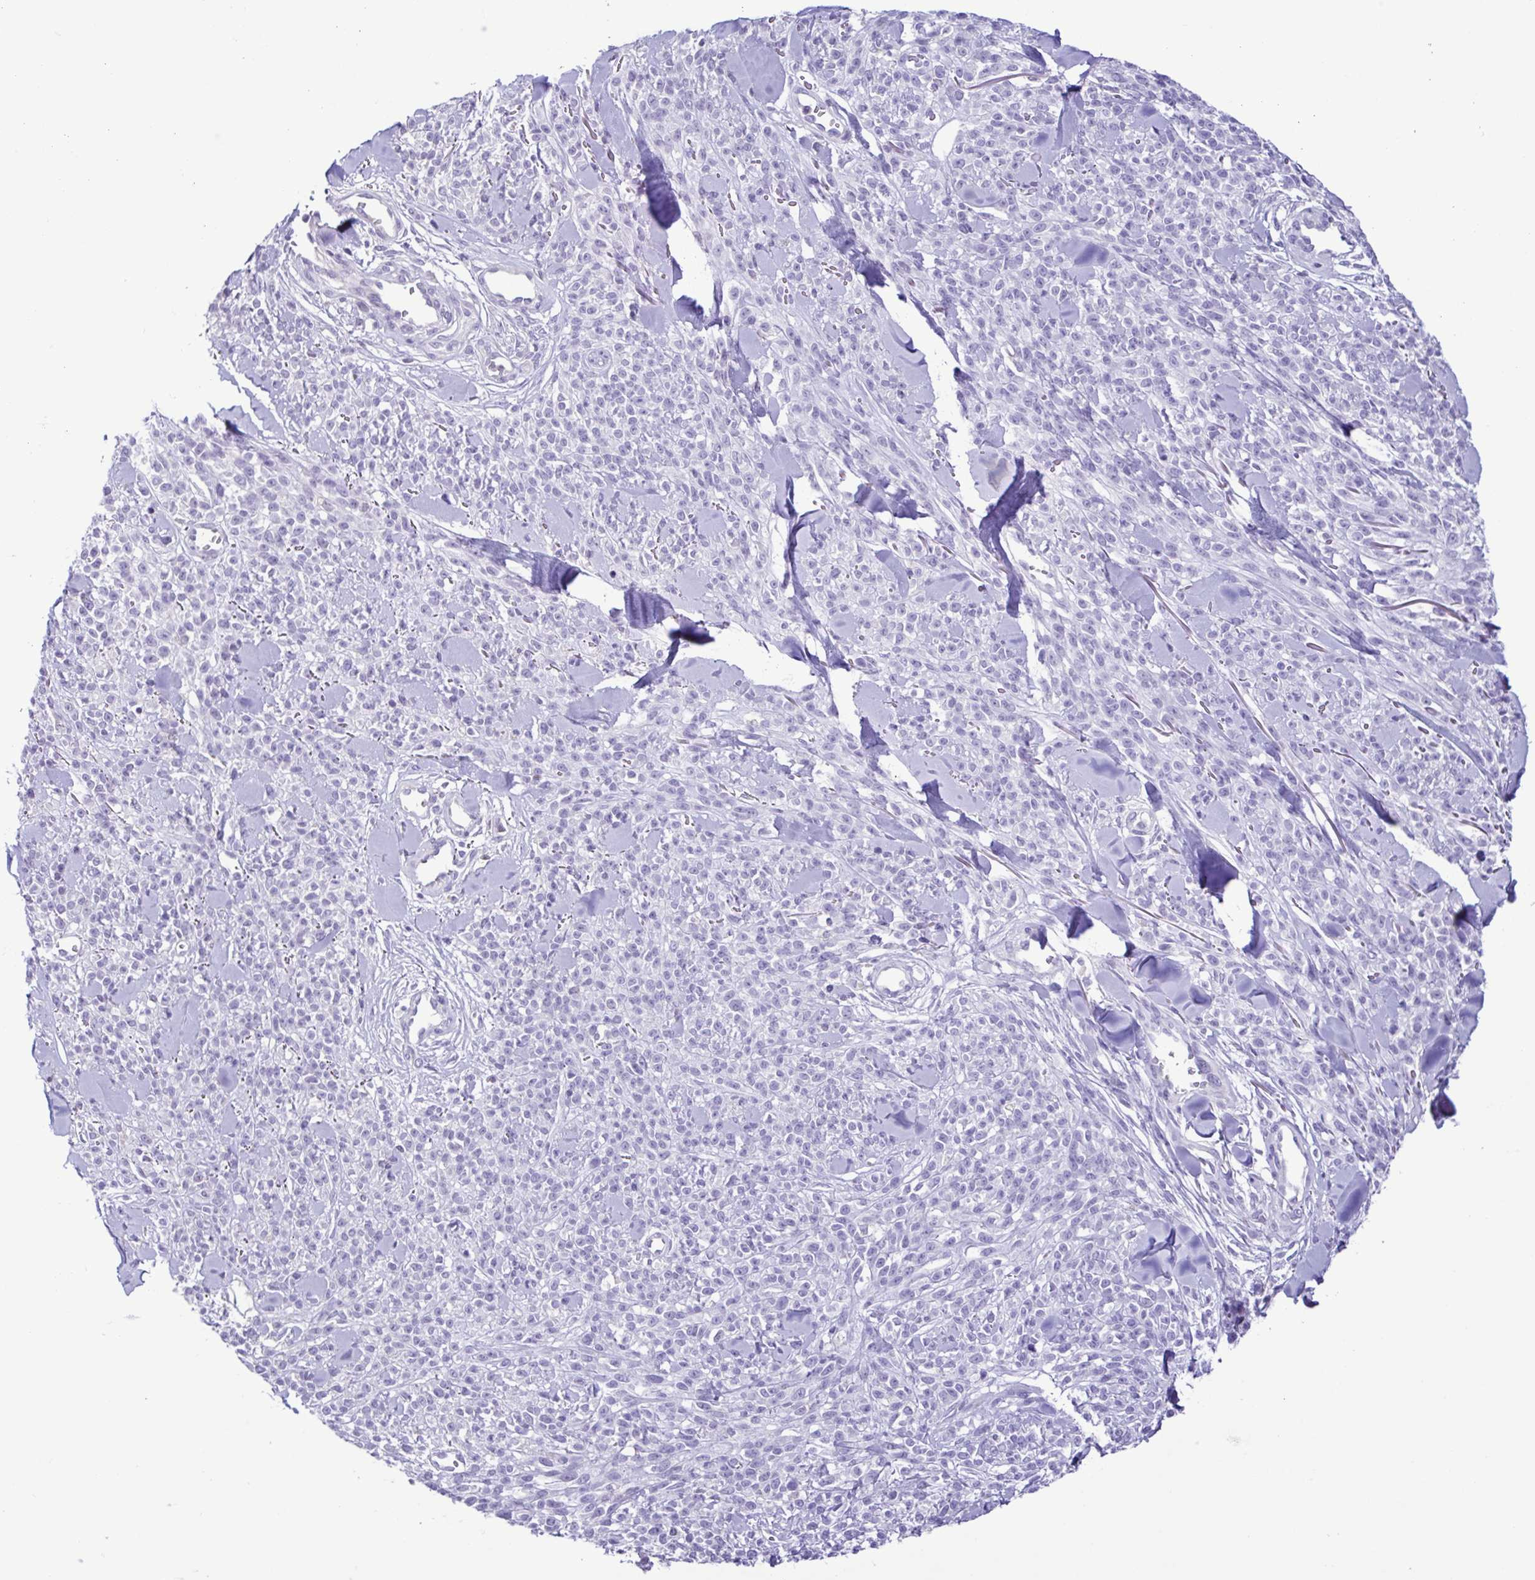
{"staining": {"intensity": "negative", "quantity": "none", "location": "none"}, "tissue": "melanoma", "cell_type": "Tumor cells", "image_type": "cancer", "snomed": [{"axis": "morphology", "description": "Malignant melanoma, NOS"}, {"axis": "topography", "description": "Skin"}, {"axis": "topography", "description": "Skin of trunk"}], "caption": "Micrograph shows no protein positivity in tumor cells of malignant melanoma tissue. The staining was performed using DAB to visualize the protein expression in brown, while the nuclei were stained in blue with hematoxylin (Magnification: 20x).", "gene": "CBY2", "patient": {"sex": "male", "age": 74}}